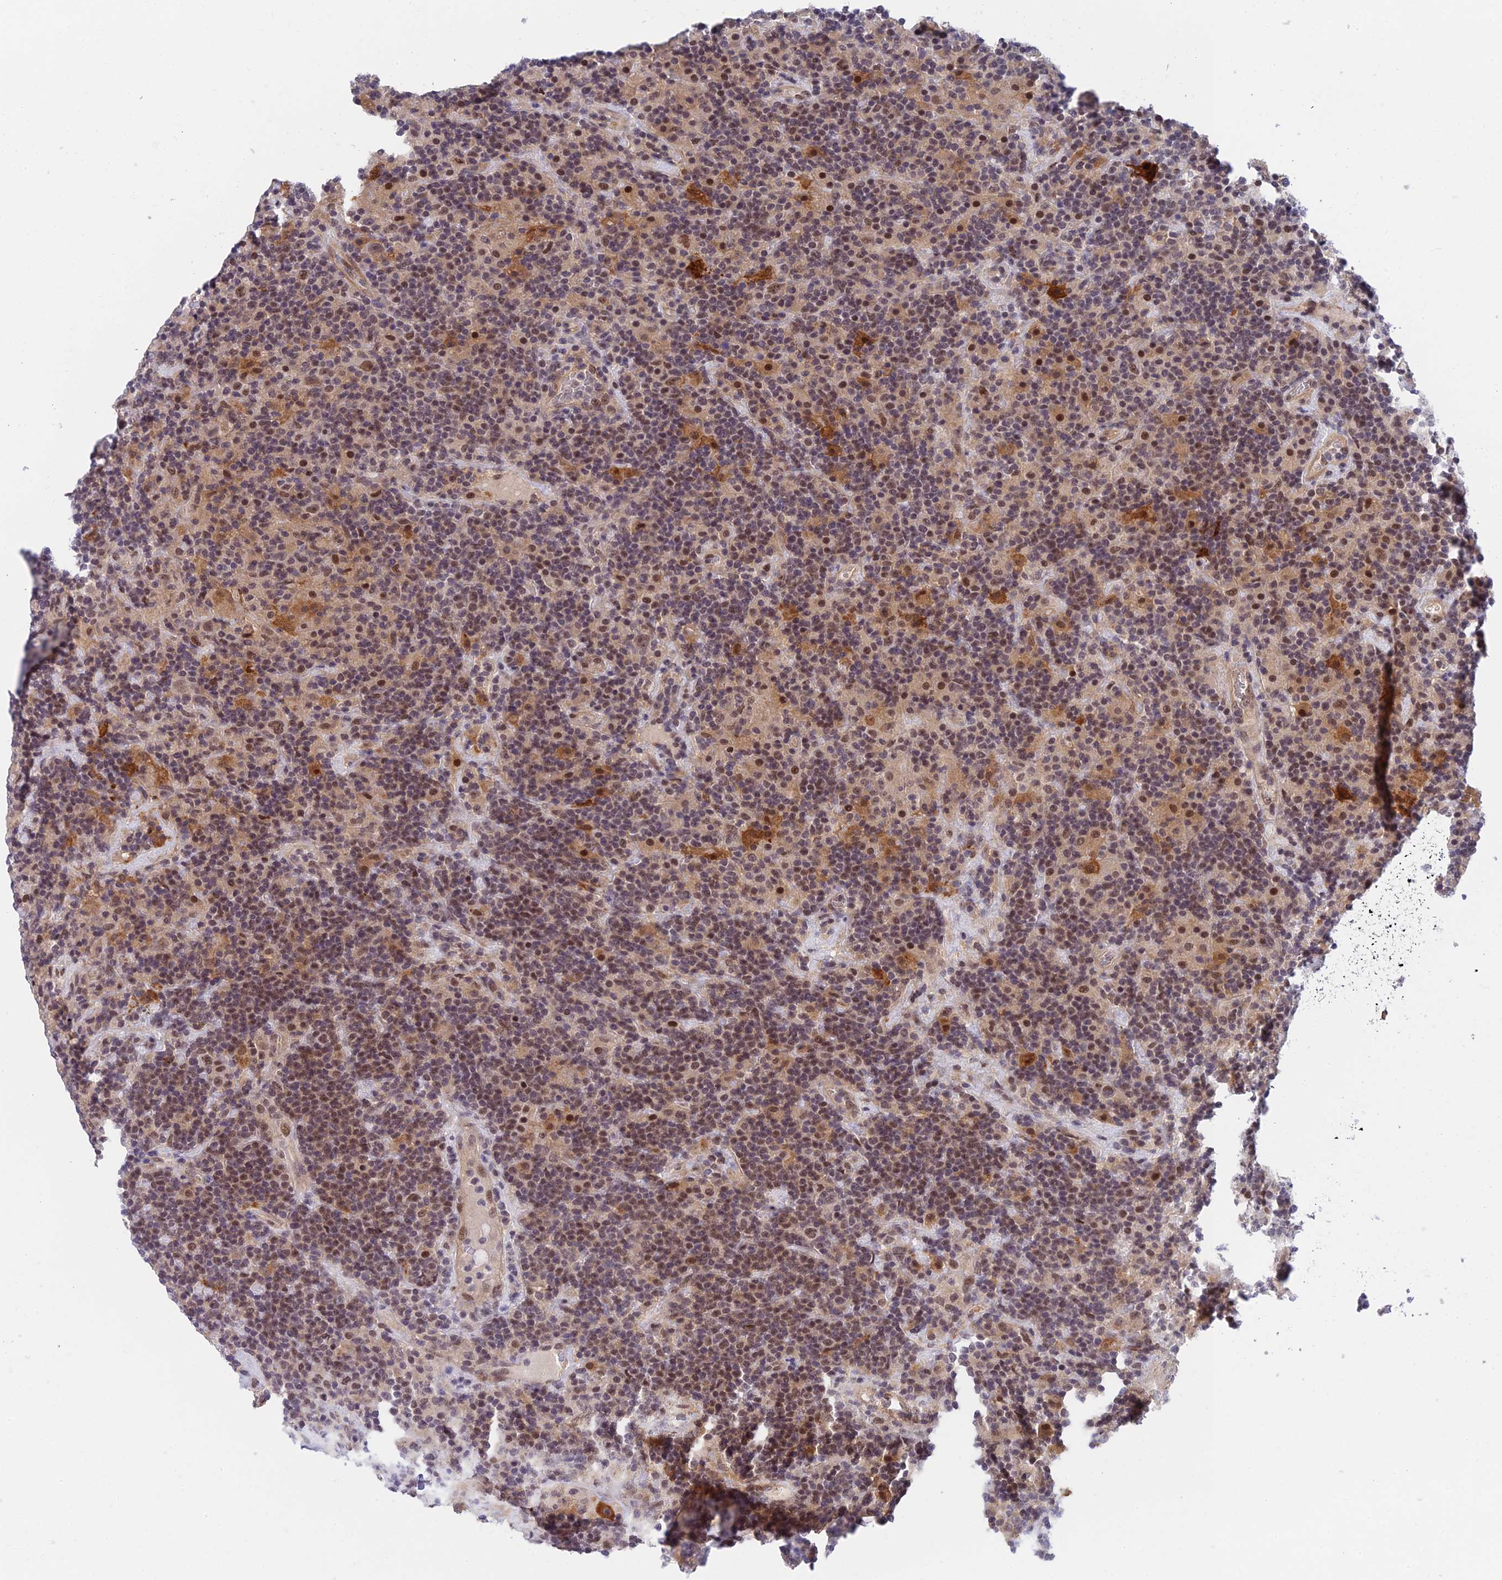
{"staining": {"intensity": "moderate", "quantity": "25%-75%", "location": "nuclear"}, "tissue": "lymphoma", "cell_type": "Tumor cells", "image_type": "cancer", "snomed": [{"axis": "morphology", "description": "Hodgkin's disease, NOS"}, {"axis": "topography", "description": "Lymph node"}], "caption": "Hodgkin's disease tissue reveals moderate nuclear staining in about 25%-75% of tumor cells, visualized by immunohistochemistry. The protein of interest is stained brown, and the nuclei are stained in blue (DAB IHC with brightfield microscopy, high magnification).", "gene": "NSMCE1", "patient": {"sex": "male", "age": 70}}